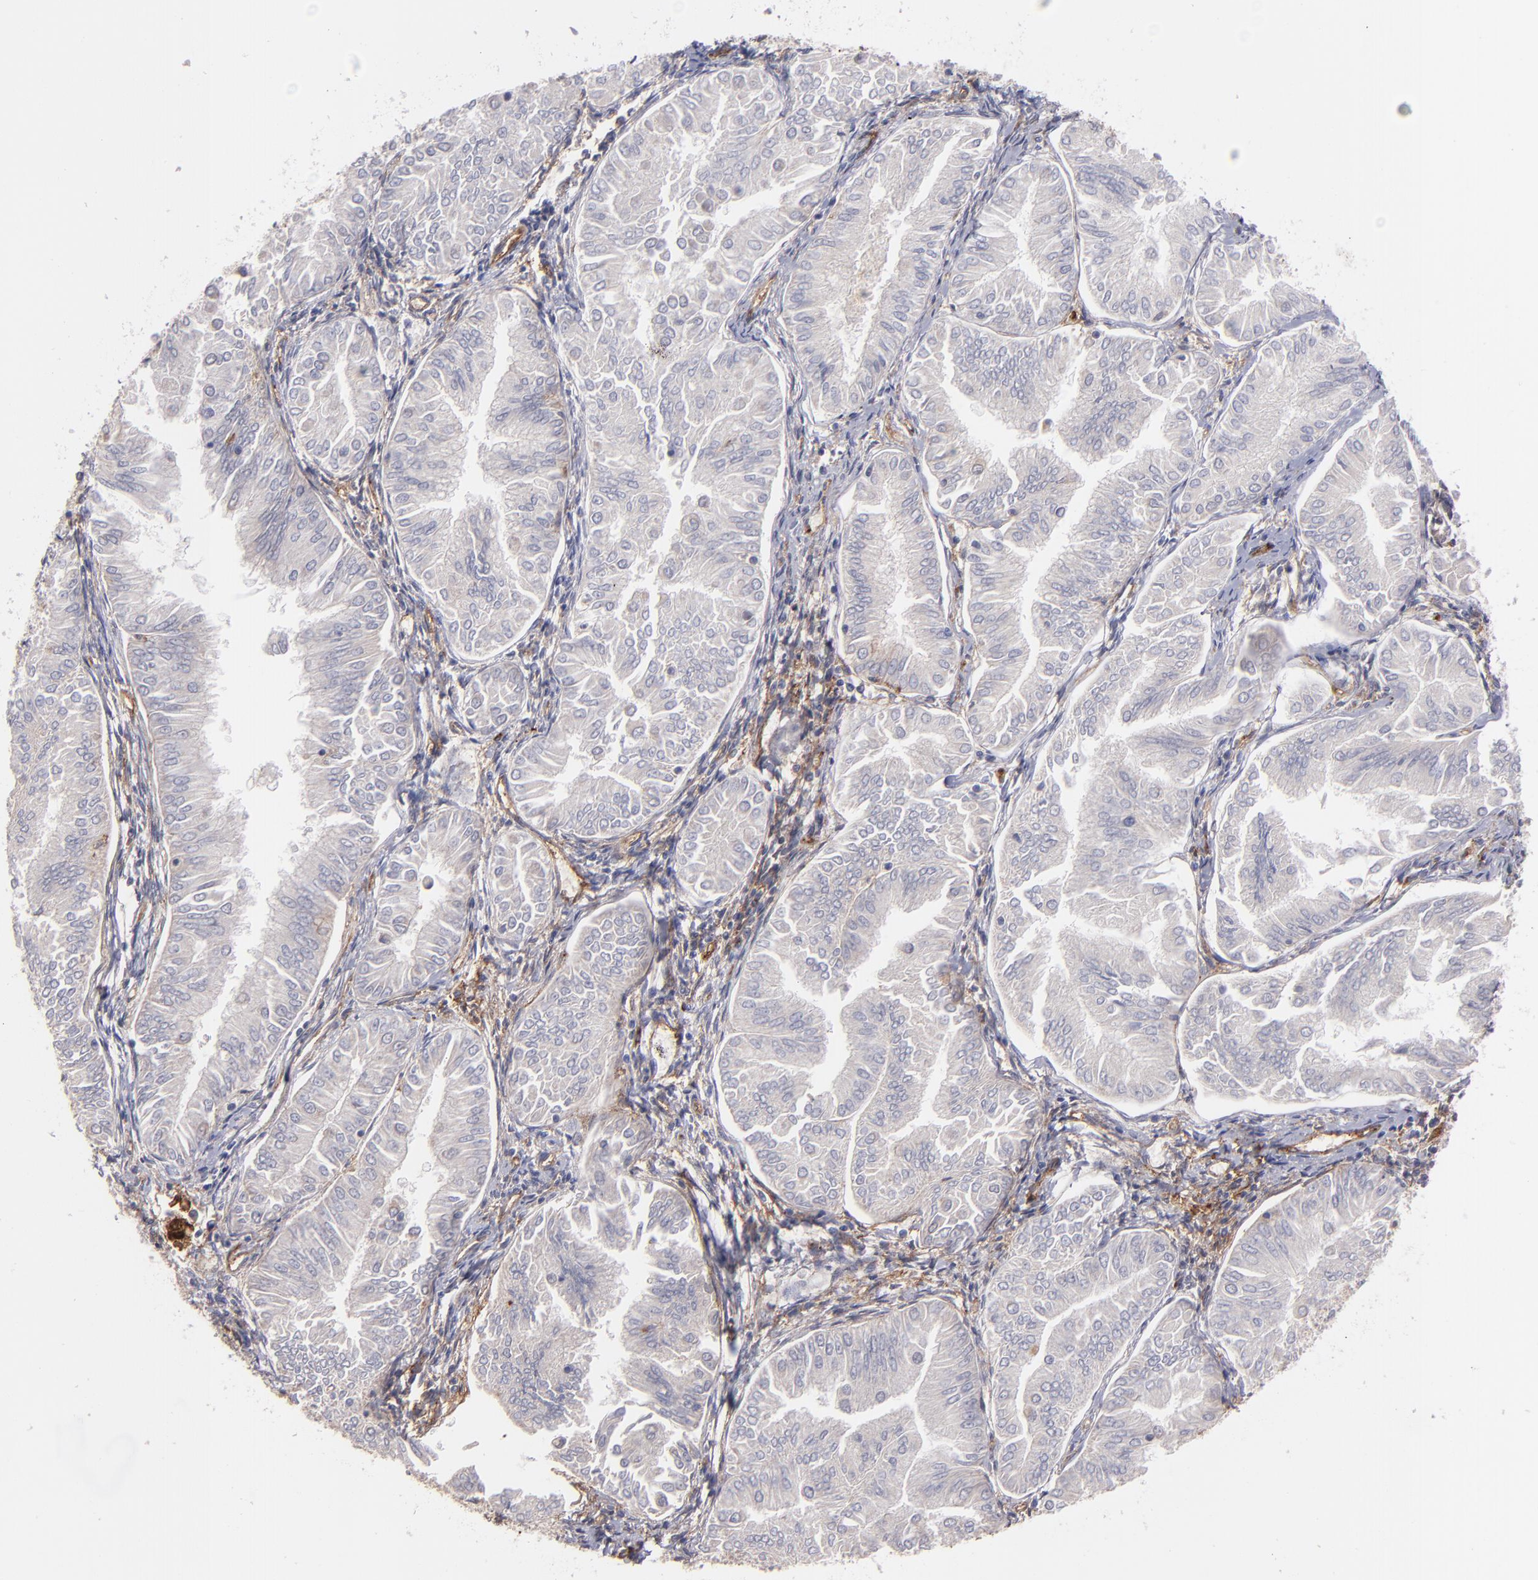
{"staining": {"intensity": "negative", "quantity": "none", "location": "none"}, "tissue": "endometrial cancer", "cell_type": "Tumor cells", "image_type": "cancer", "snomed": [{"axis": "morphology", "description": "Adenocarcinoma, NOS"}, {"axis": "topography", "description": "Endometrium"}], "caption": "Image shows no significant protein positivity in tumor cells of endometrial cancer (adenocarcinoma).", "gene": "ICAM1", "patient": {"sex": "female", "age": 53}}